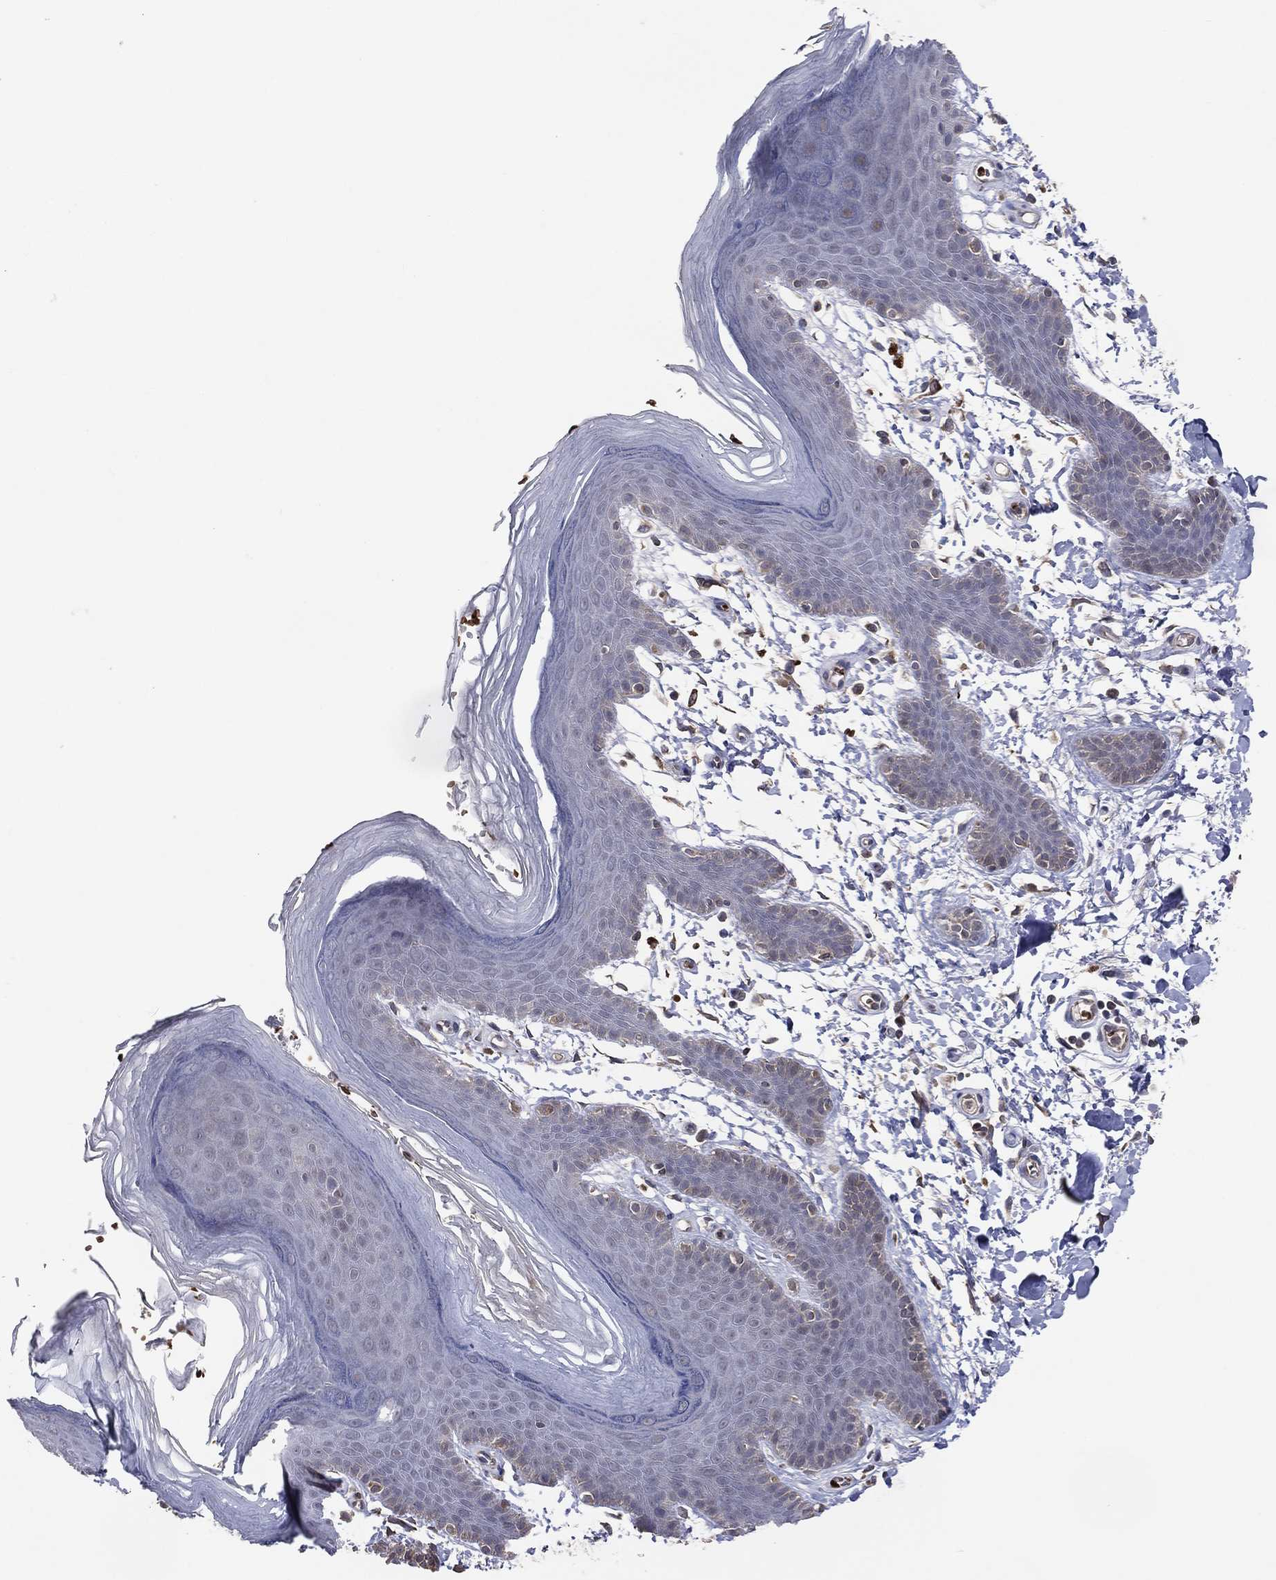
{"staining": {"intensity": "negative", "quantity": "none", "location": "none"}, "tissue": "skin", "cell_type": "Epidermal cells", "image_type": "normal", "snomed": [{"axis": "morphology", "description": "Normal tissue, NOS"}, {"axis": "topography", "description": "Anal"}], "caption": "Benign skin was stained to show a protein in brown. There is no significant expression in epidermal cells. (Immunohistochemistry, brightfield microscopy, high magnification).", "gene": "DNAH7", "patient": {"sex": "male", "age": 53}}